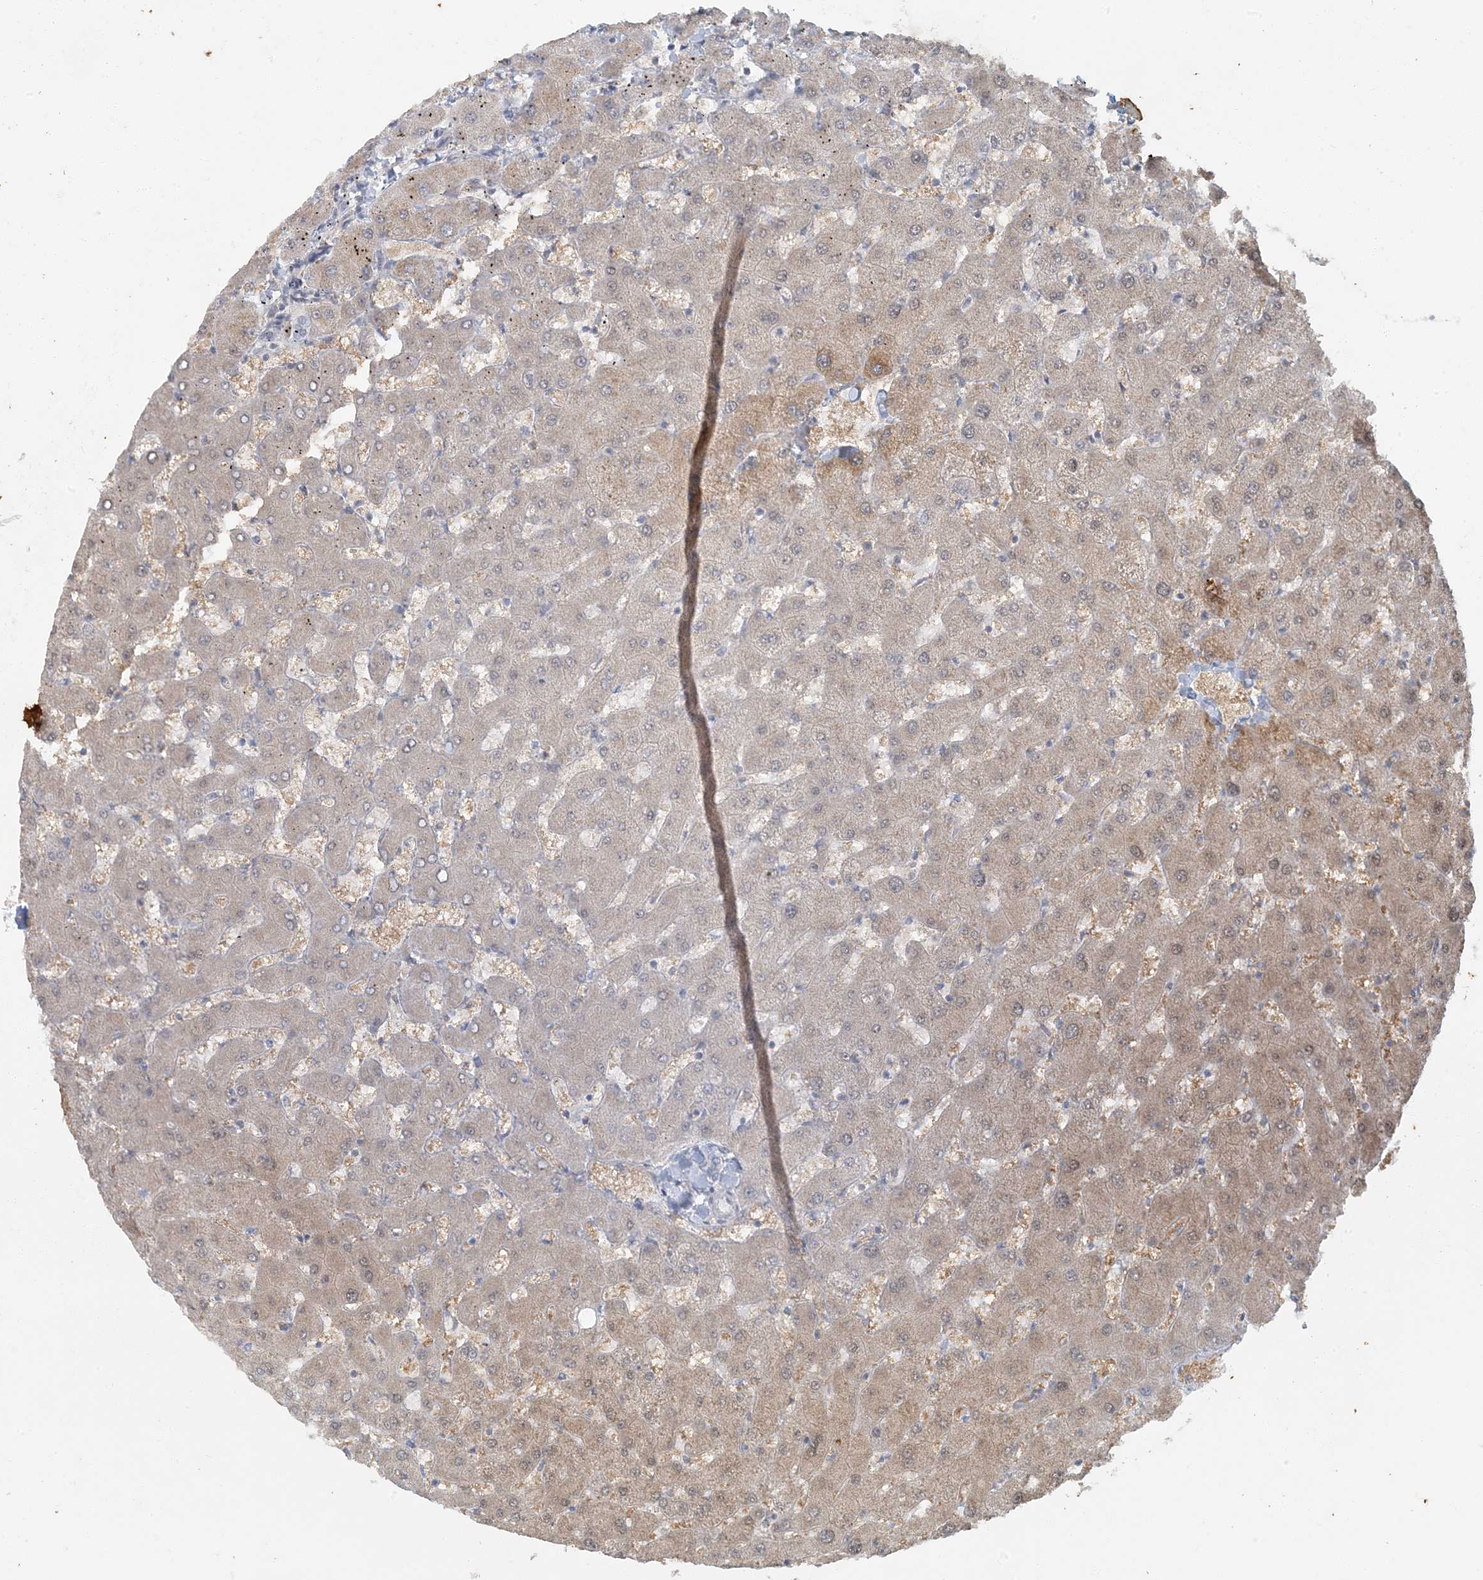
{"staining": {"intensity": "weak", "quantity": "<25%", "location": "nuclear"}, "tissue": "liver", "cell_type": "Cholangiocytes", "image_type": "normal", "snomed": [{"axis": "morphology", "description": "Normal tissue, NOS"}, {"axis": "topography", "description": "Liver"}], "caption": "Protein analysis of unremarkable liver exhibits no significant positivity in cholangiocytes. (DAB immunohistochemistry, high magnification).", "gene": "AK9", "patient": {"sex": "female", "age": 63}}